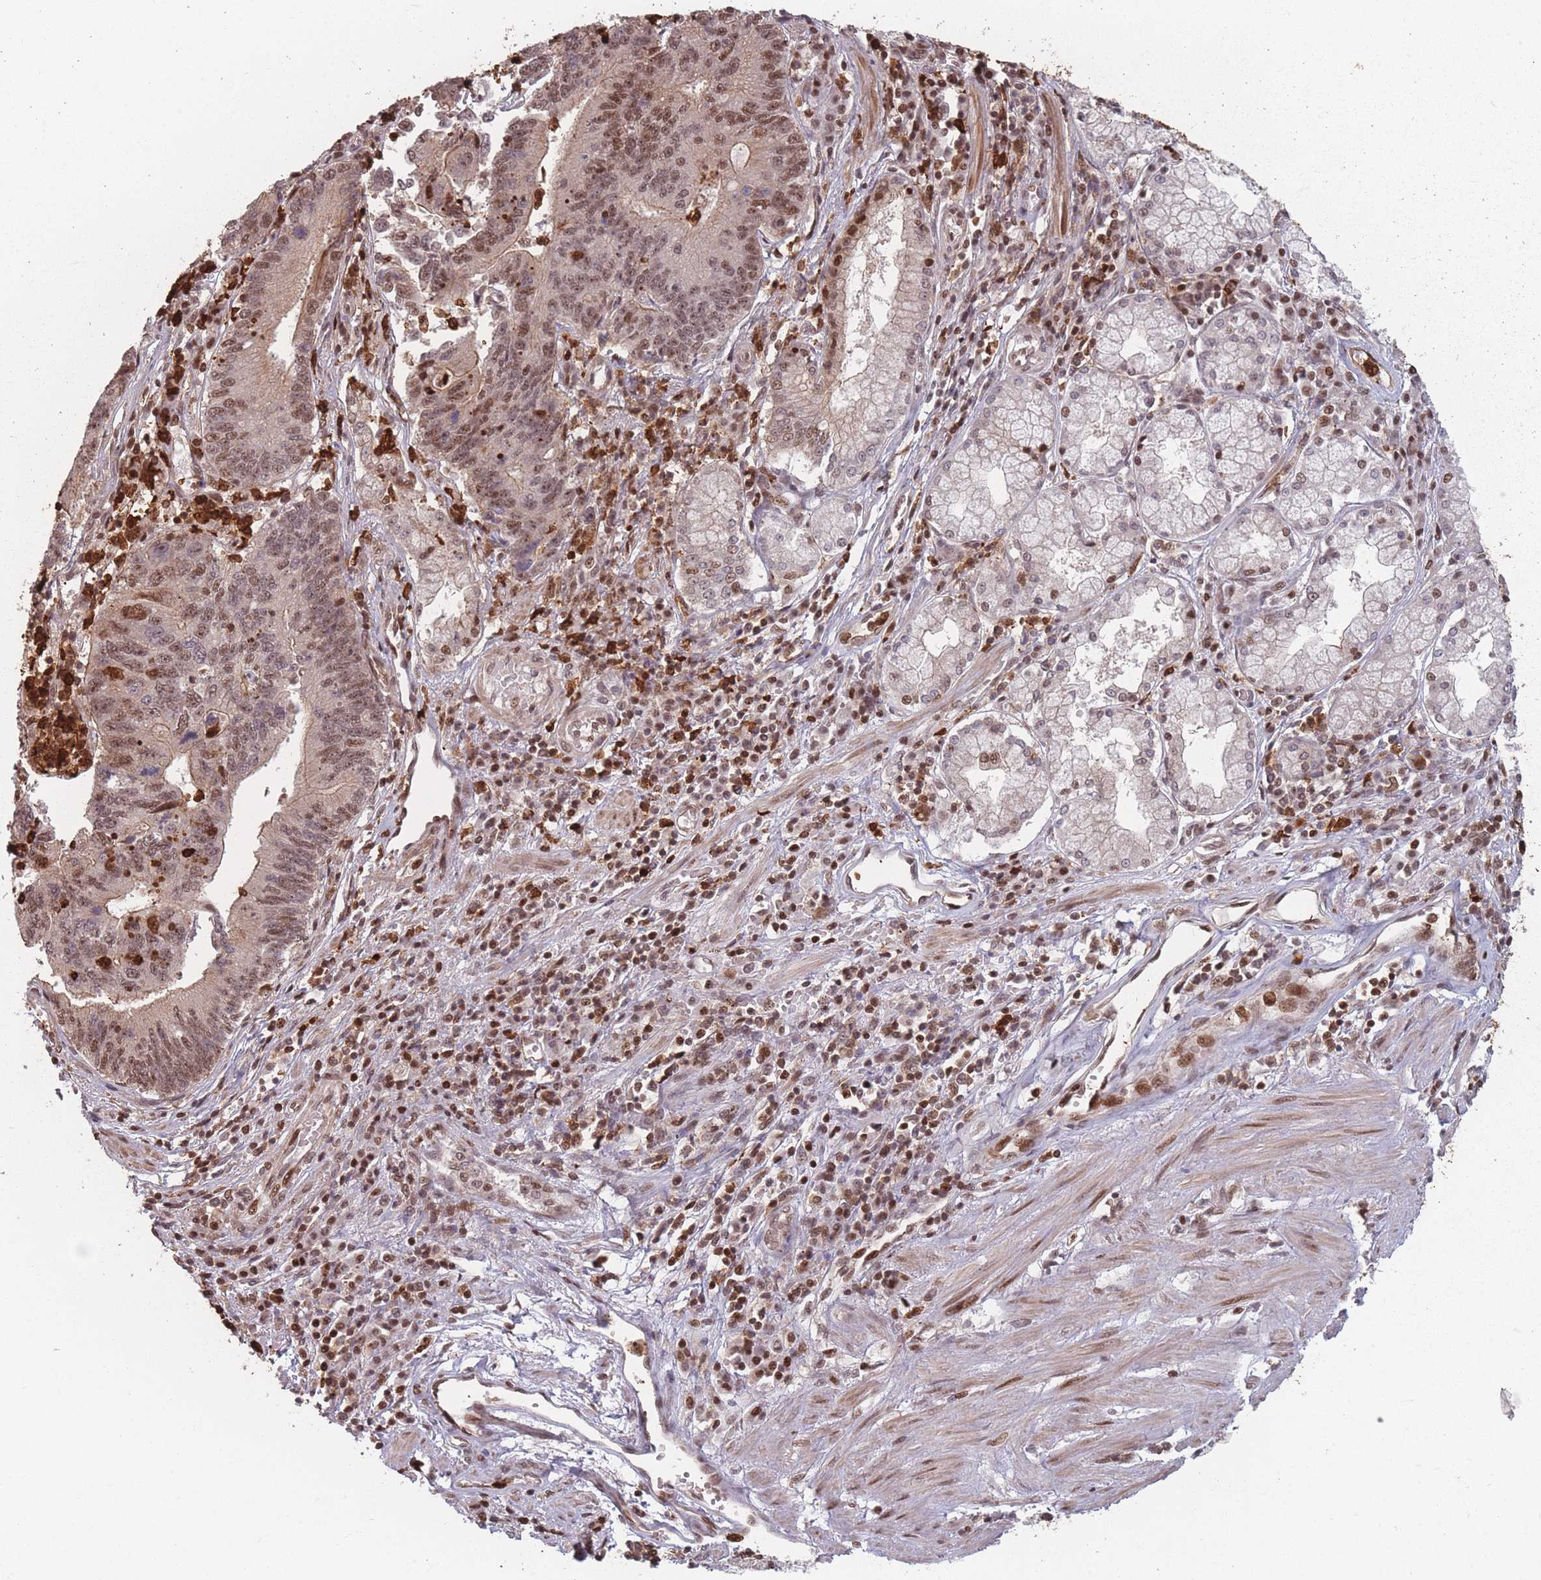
{"staining": {"intensity": "moderate", "quantity": ">75%", "location": "nuclear"}, "tissue": "stomach cancer", "cell_type": "Tumor cells", "image_type": "cancer", "snomed": [{"axis": "morphology", "description": "Adenocarcinoma, NOS"}, {"axis": "topography", "description": "Stomach"}], "caption": "The histopathology image demonstrates a brown stain indicating the presence of a protein in the nuclear of tumor cells in stomach cancer. Immunohistochemistry stains the protein of interest in brown and the nuclei are stained blue.", "gene": "WDR55", "patient": {"sex": "male", "age": 59}}